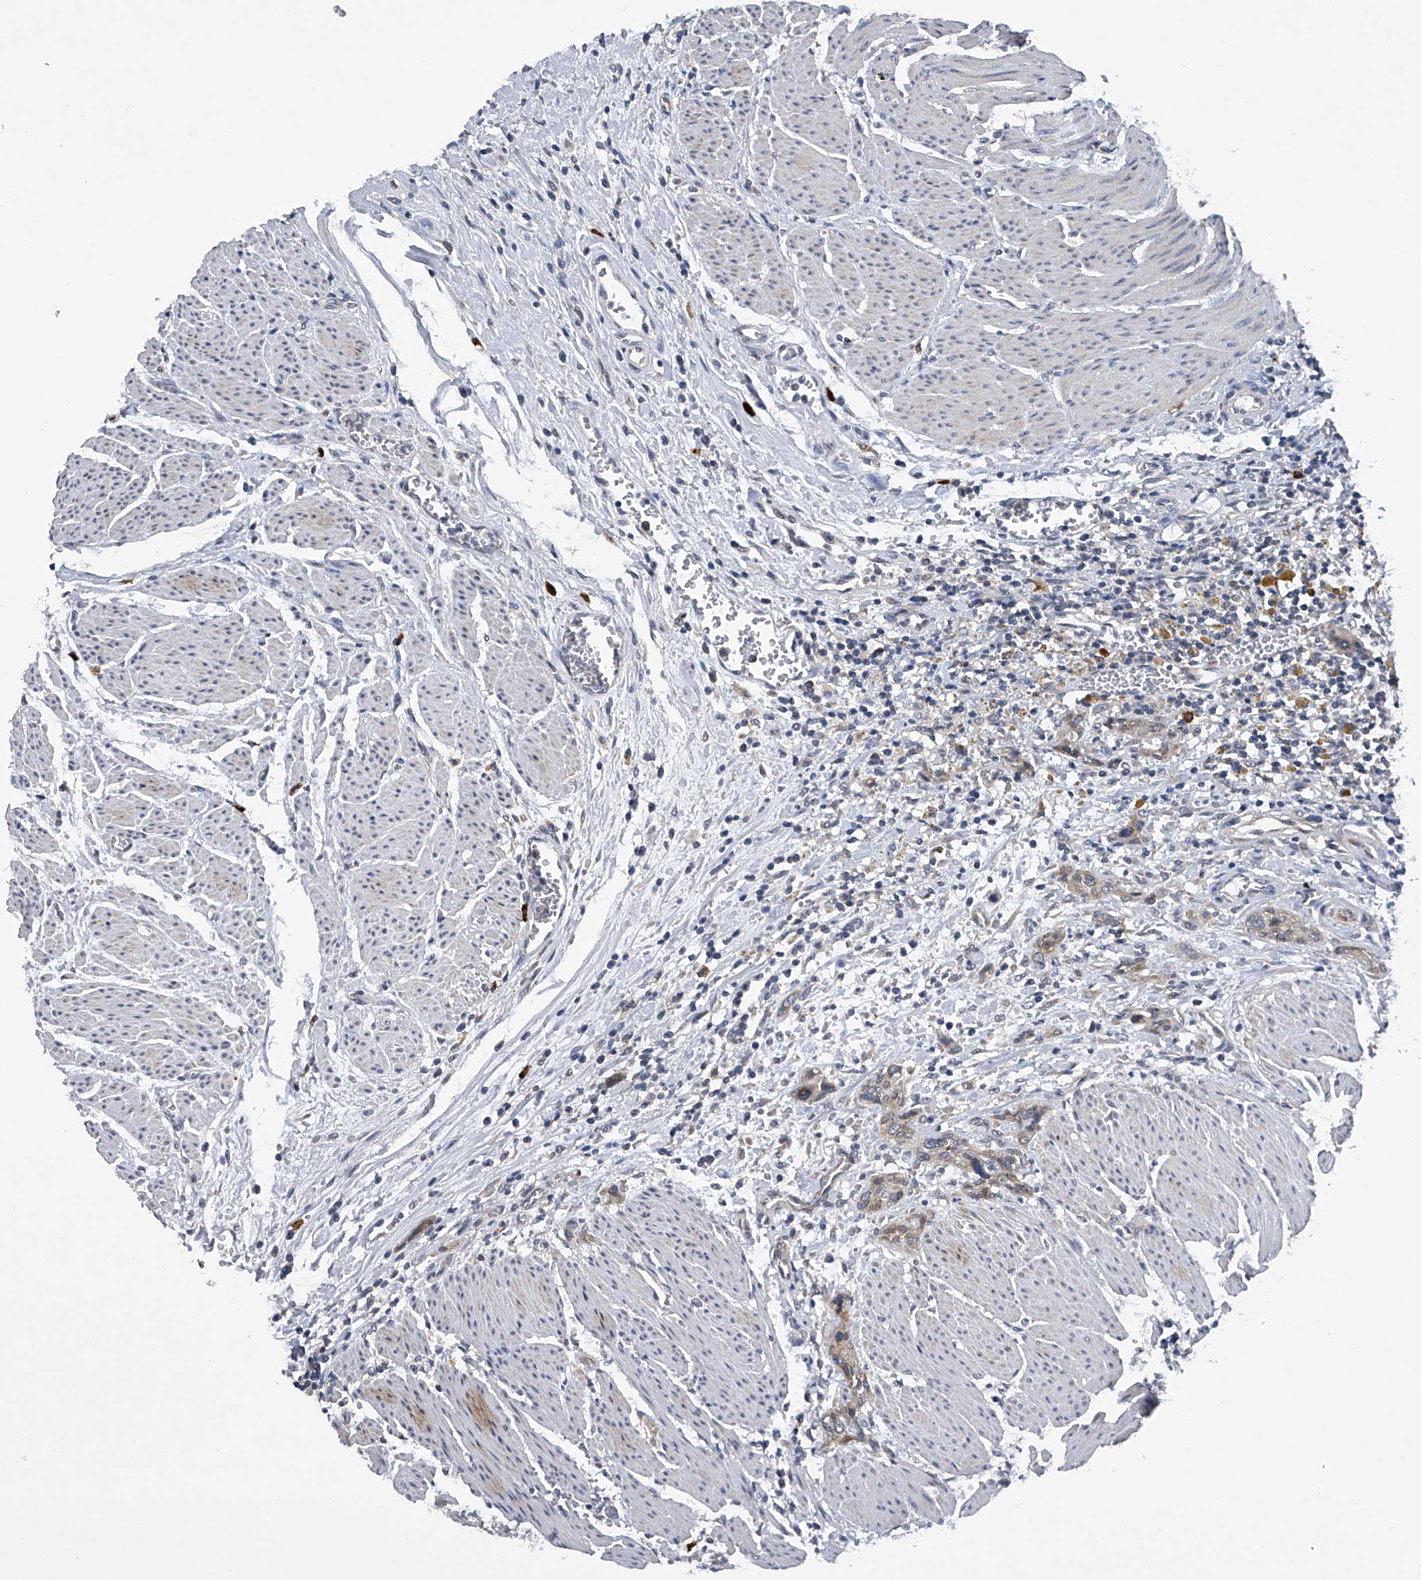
{"staining": {"intensity": "weak", "quantity": ">75%", "location": "cytoplasmic/membranous"}, "tissue": "urothelial cancer", "cell_type": "Tumor cells", "image_type": "cancer", "snomed": [{"axis": "morphology", "description": "Urothelial carcinoma, High grade"}, {"axis": "topography", "description": "Urinary bladder"}], "caption": "Tumor cells demonstrate low levels of weak cytoplasmic/membranous expression in about >75% of cells in urothelial carcinoma (high-grade).", "gene": "RNF5", "patient": {"sex": "male", "age": 35}}